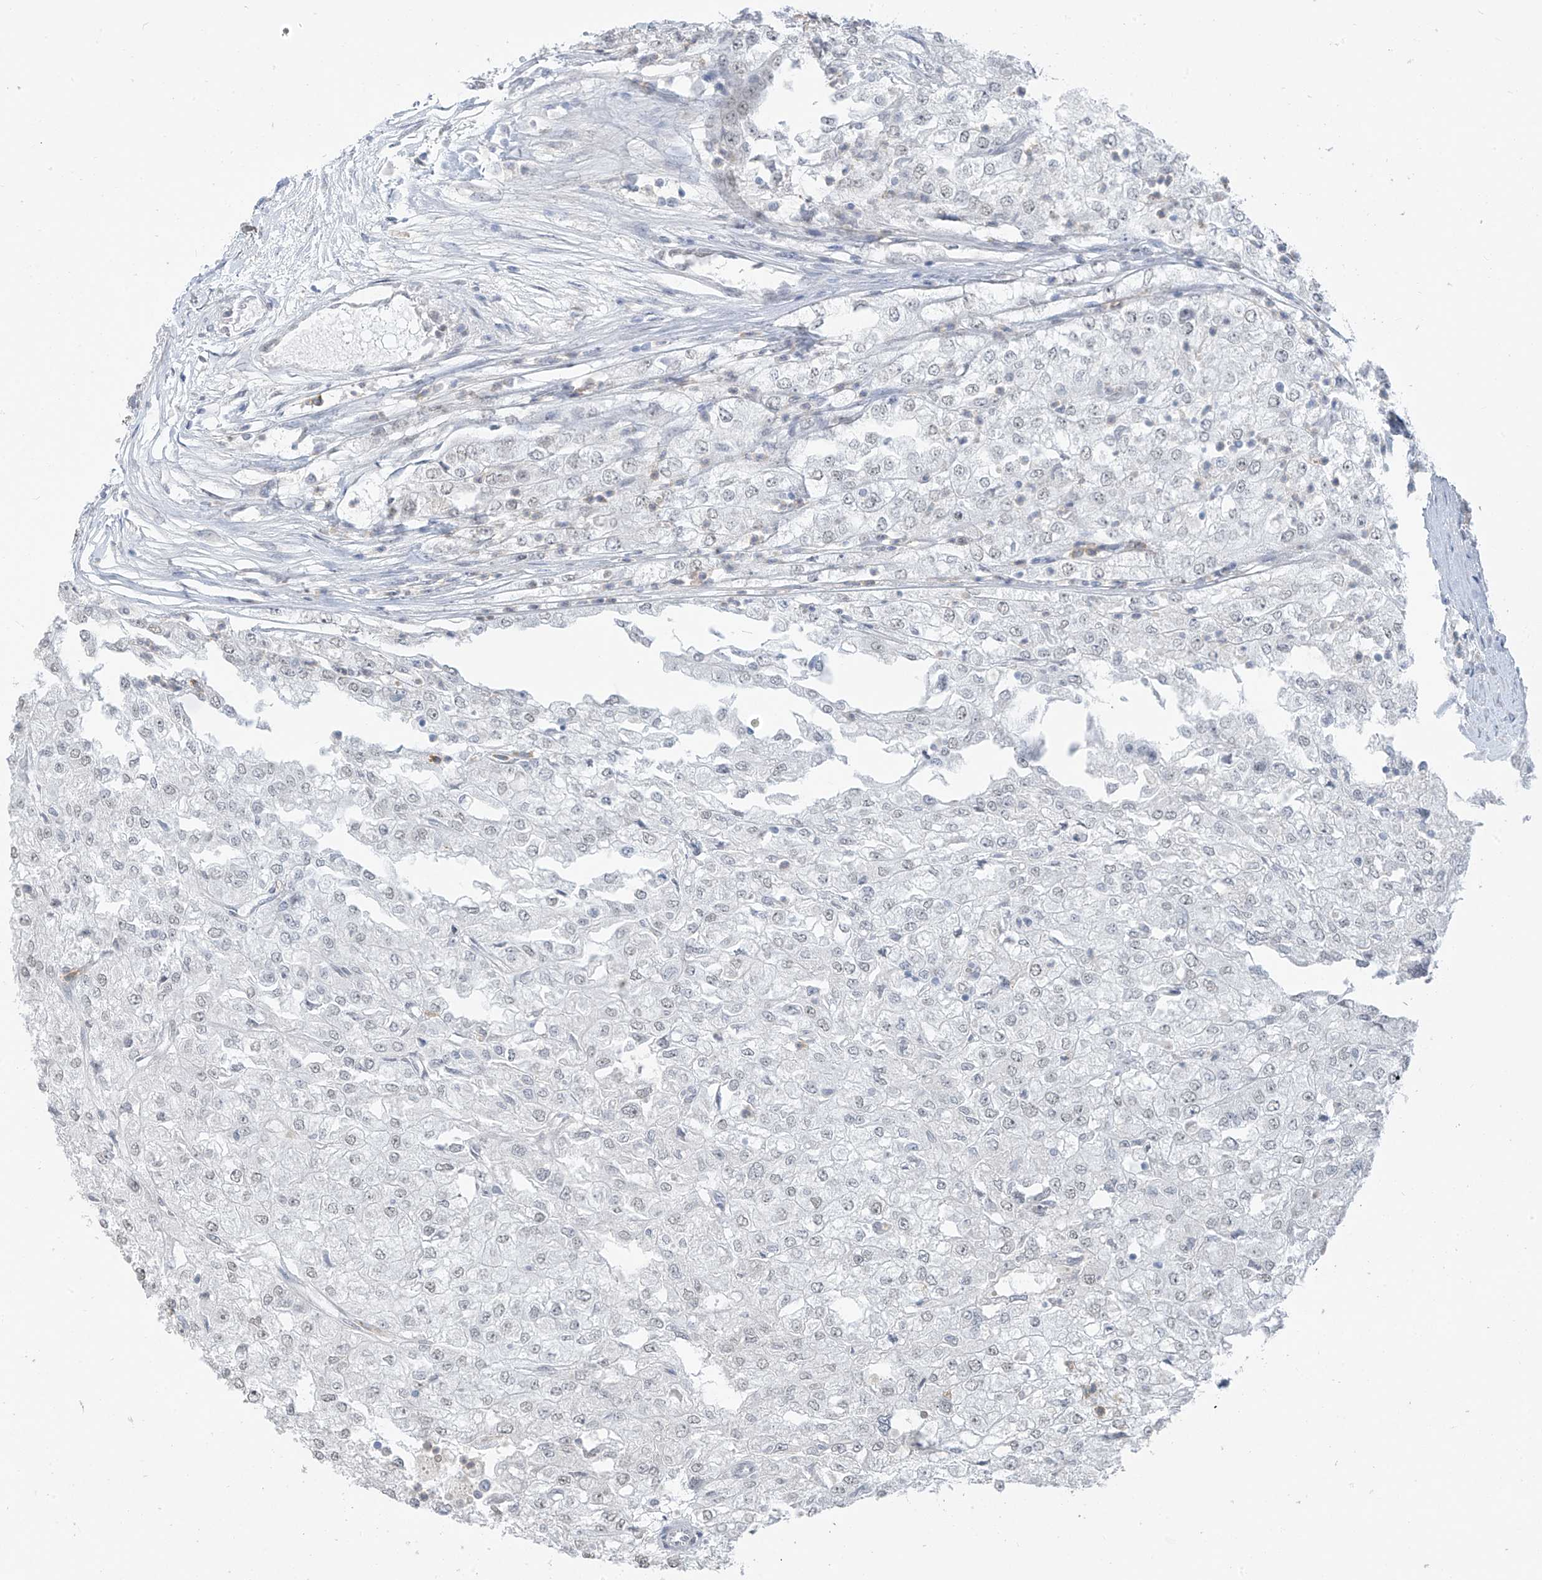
{"staining": {"intensity": "negative", "quantity": "none", "location": "none"}, "tissue": "renal cancer", "cell_type": "Tumor cells", "image_type": "cancer", "snomed": [{"axis": "morphology", "description": "Adenocarcinoma, NOS"}, {"axis": "topography", "description": "Kidney"}], "caption": "This is an immunohistochemistry (IHC) micrograph of human adenocarcinoma (renal). There is no expression in tumor cells.", "gene": "MCM9", "patient": {"sex": "female", "age": 54}}